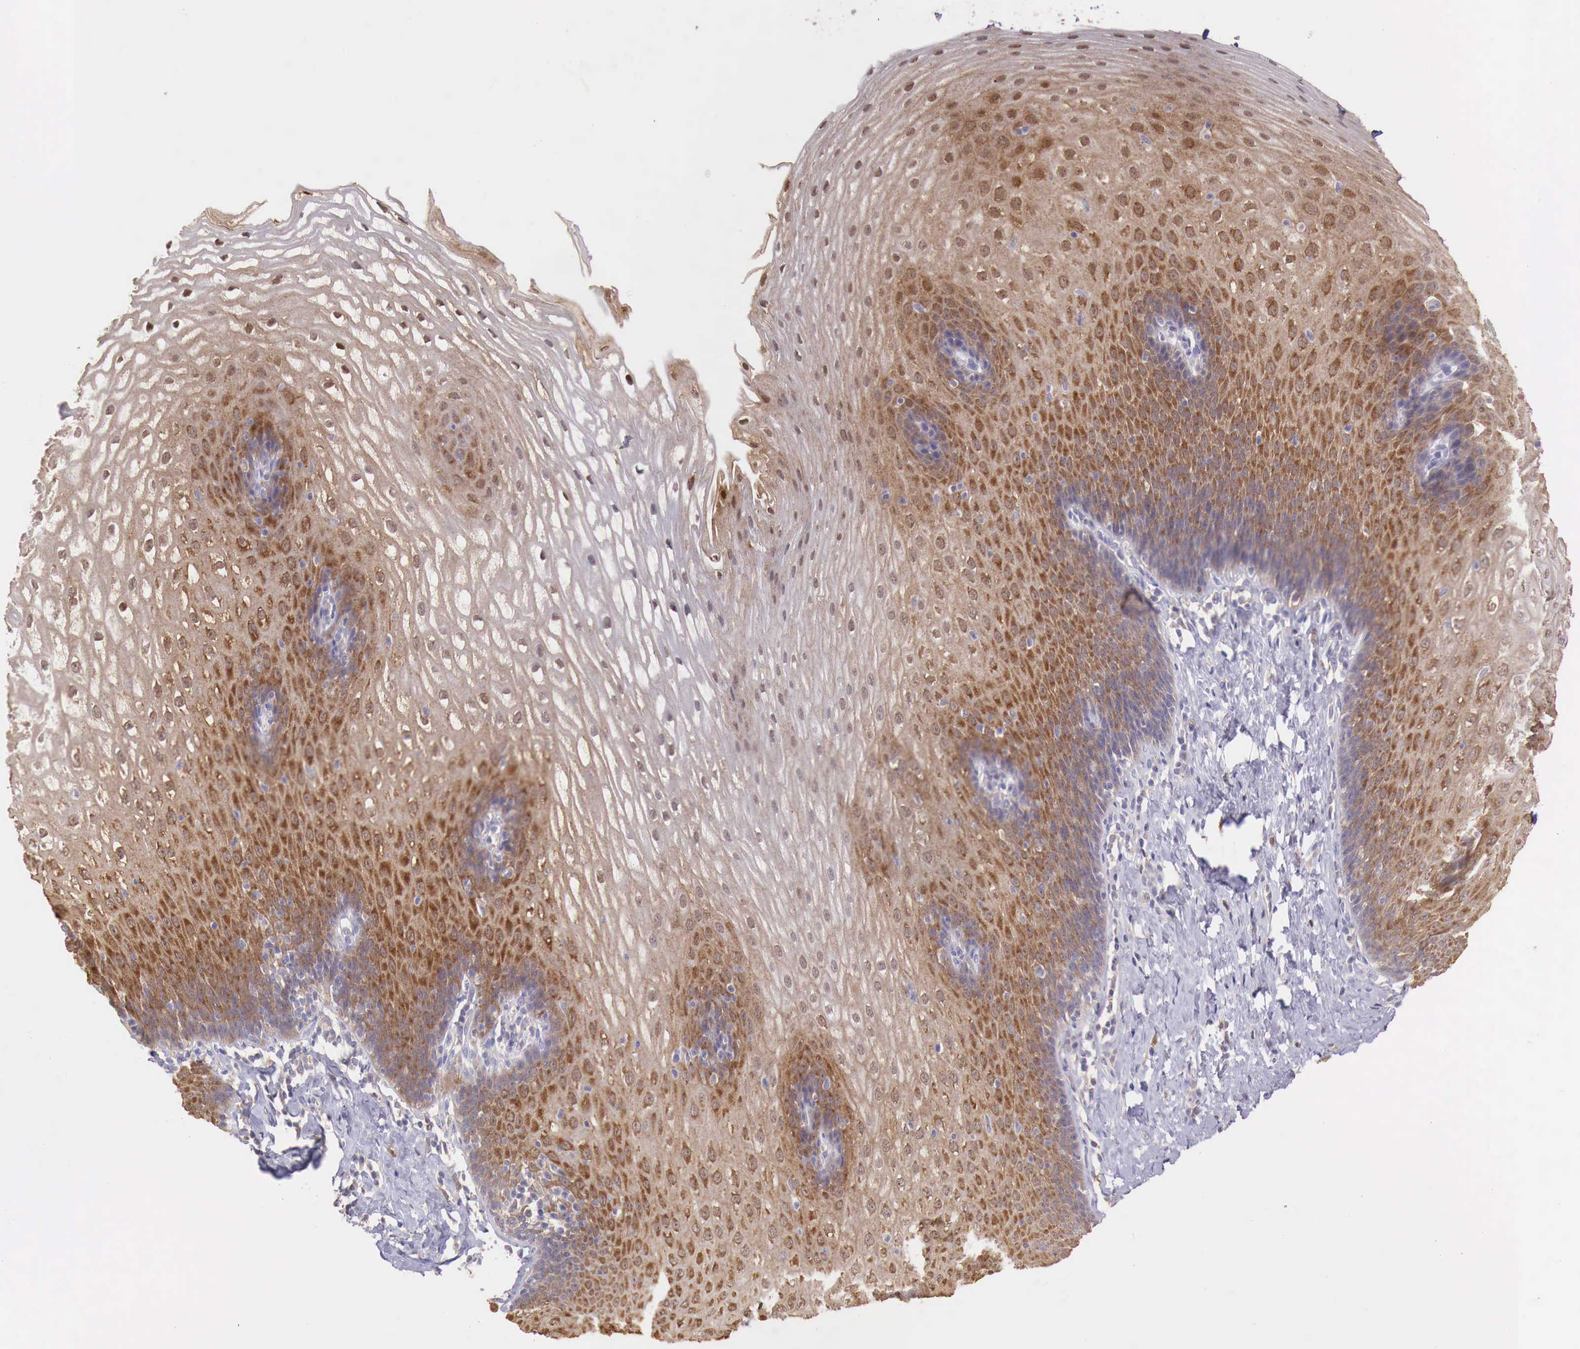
{"staining": {"intensity": "strong", "quantity": ">75%", "location": "cytoplasmic/membranous"}, "tissue": "esophagus", "cell_type": "Squamous epithelial cells", "image_type": "normal", "snomed": [{"axis": "morphology", "description": "Normal tissue, NOS"}, {"axis": "topography", "description": "Esophagus"}], "caption": "Immunohistochemical staining of unremarkable human esophagus displays >75% levels of strong cytoplasmic/membranous protein positivity in about >75% of squamous epithelial cells.", "gene": "GAB2", "patient": {"sex": "female", "age": 61}}